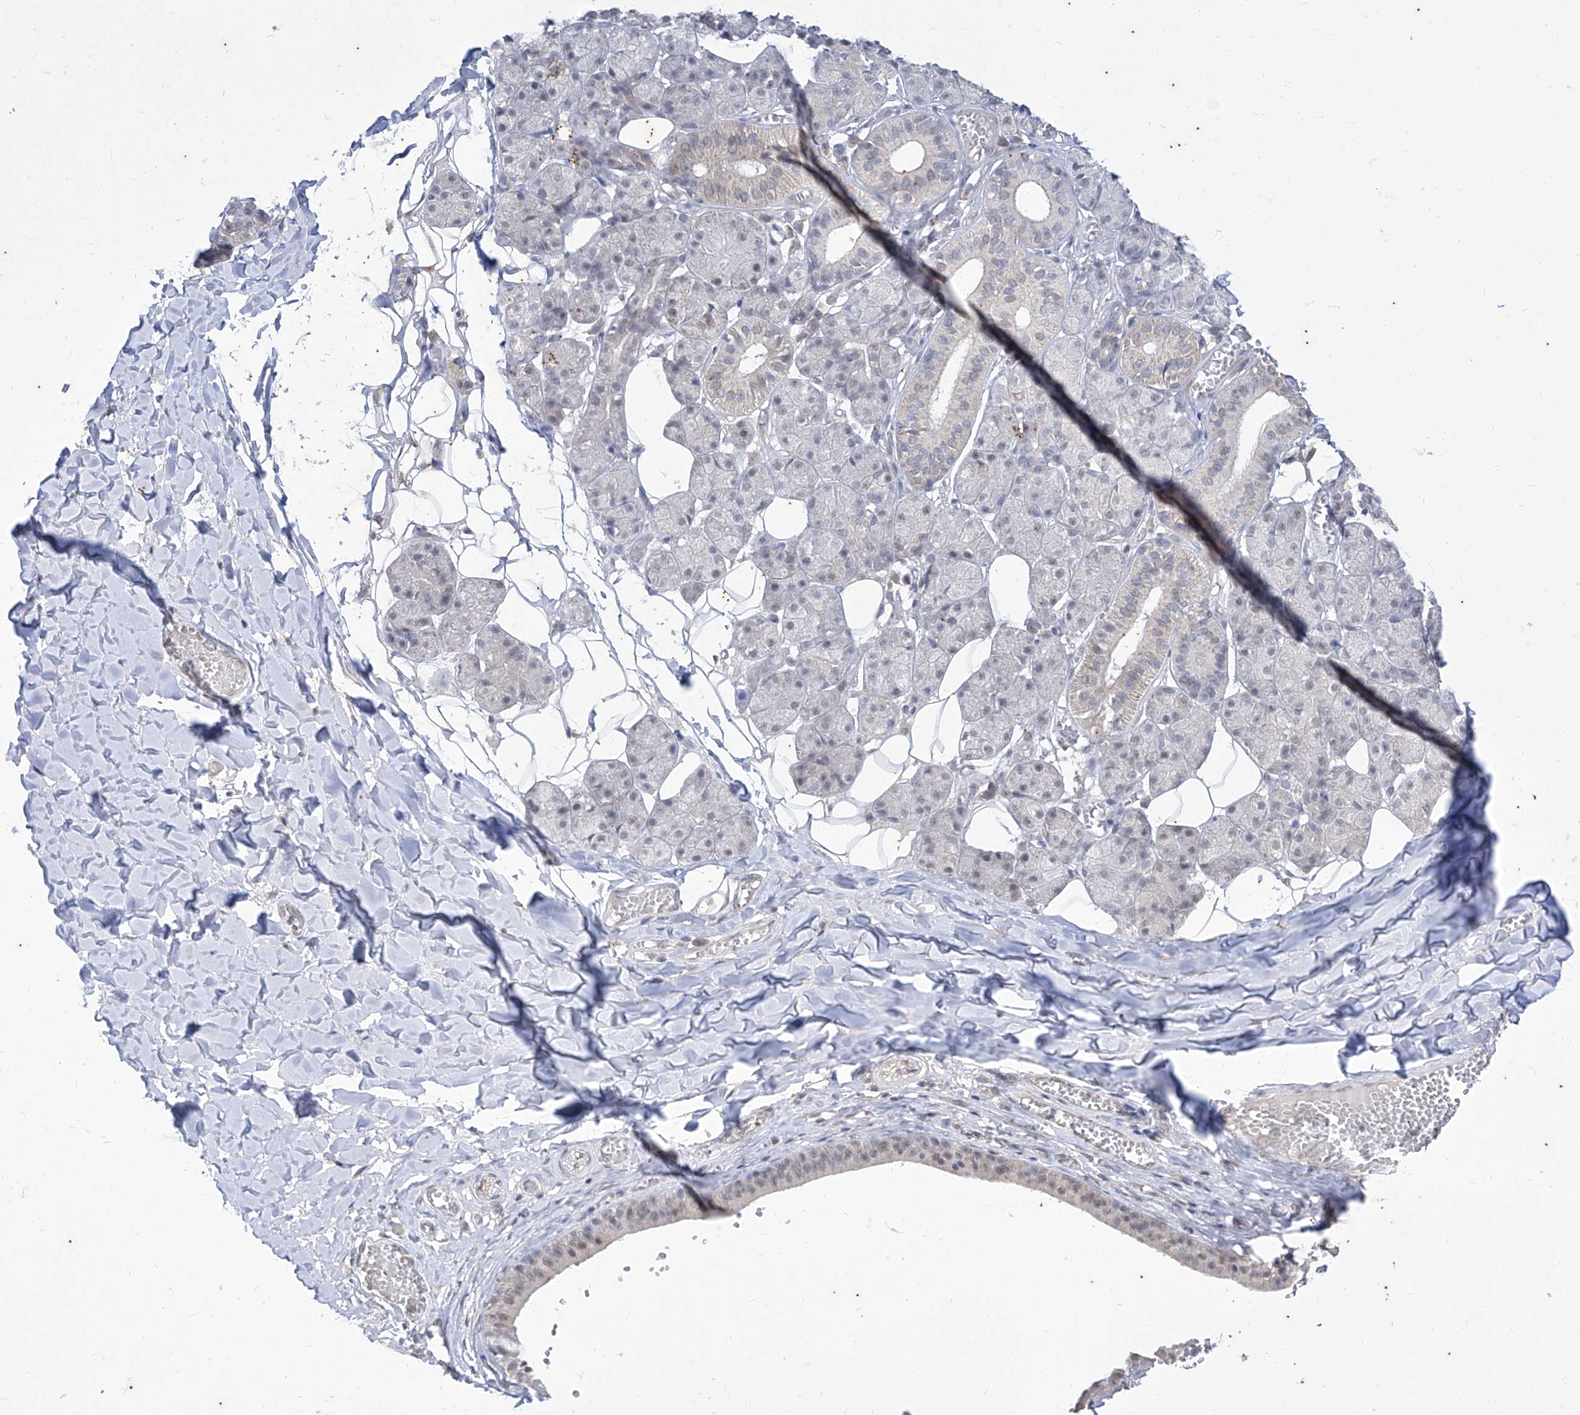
{"staining": {"intensity": "weak", "quantity": "<25%", "location": "nuclear"}, "tissue": "salivary gland", "cell_type": "Glandular cells", "image_type": "normal", "snomed": [{"axis": "morphology", "description": "Normal tissue, NOS"}, {"axis": "topography", "description": "Salivary gland"}], "caption": "Image shows no protein staining in glandular cells of benign salivary gland.", "gene": "PHF20L1", "patient": {"sex": "female", "age": 33}}